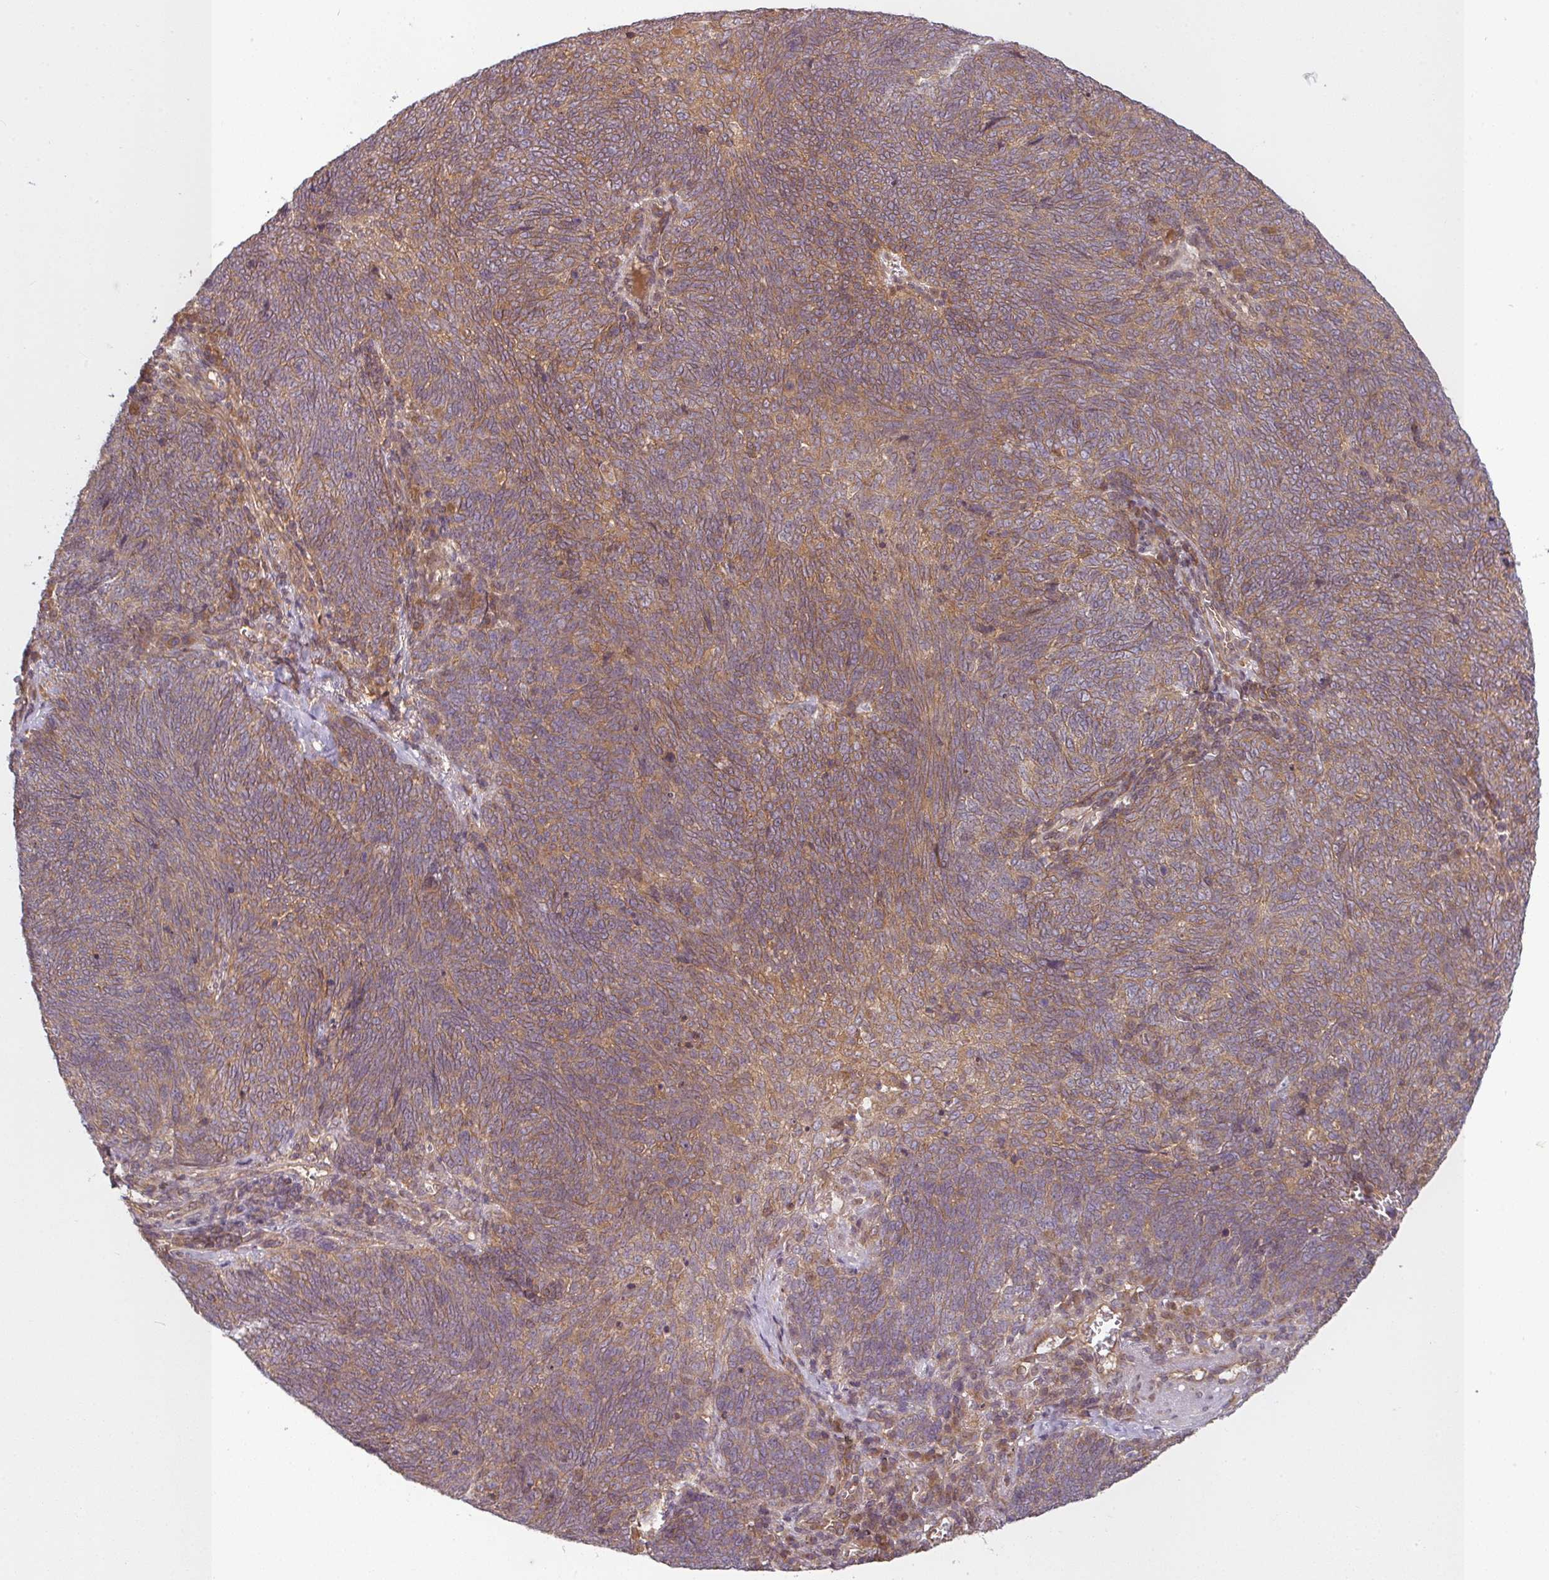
{"staining": {"intensity": "moderate", "quantity": ">75%", "location": "cytoplasmic/membranous"}, "tissue": "lung cancer", "cell_type": "Tumor cells", "image_type": "cancer", "snomed": [{"axis": "morphology", "description": "Squamous cell carcinoma, NOS"}, {"axis": "topography", "description": "Lung"}], "caption": "This image shows squamous cell carcinoma (lung) stained with immunohistochemistry (IHC) to label a protein in brown. The cytoplasmic/membranous of tumor cells show moderate positivity for the protein. Nuclei are counter-stained blue.", "gene": "RNF31", "patient": {"sex": "female", "age": 72}}